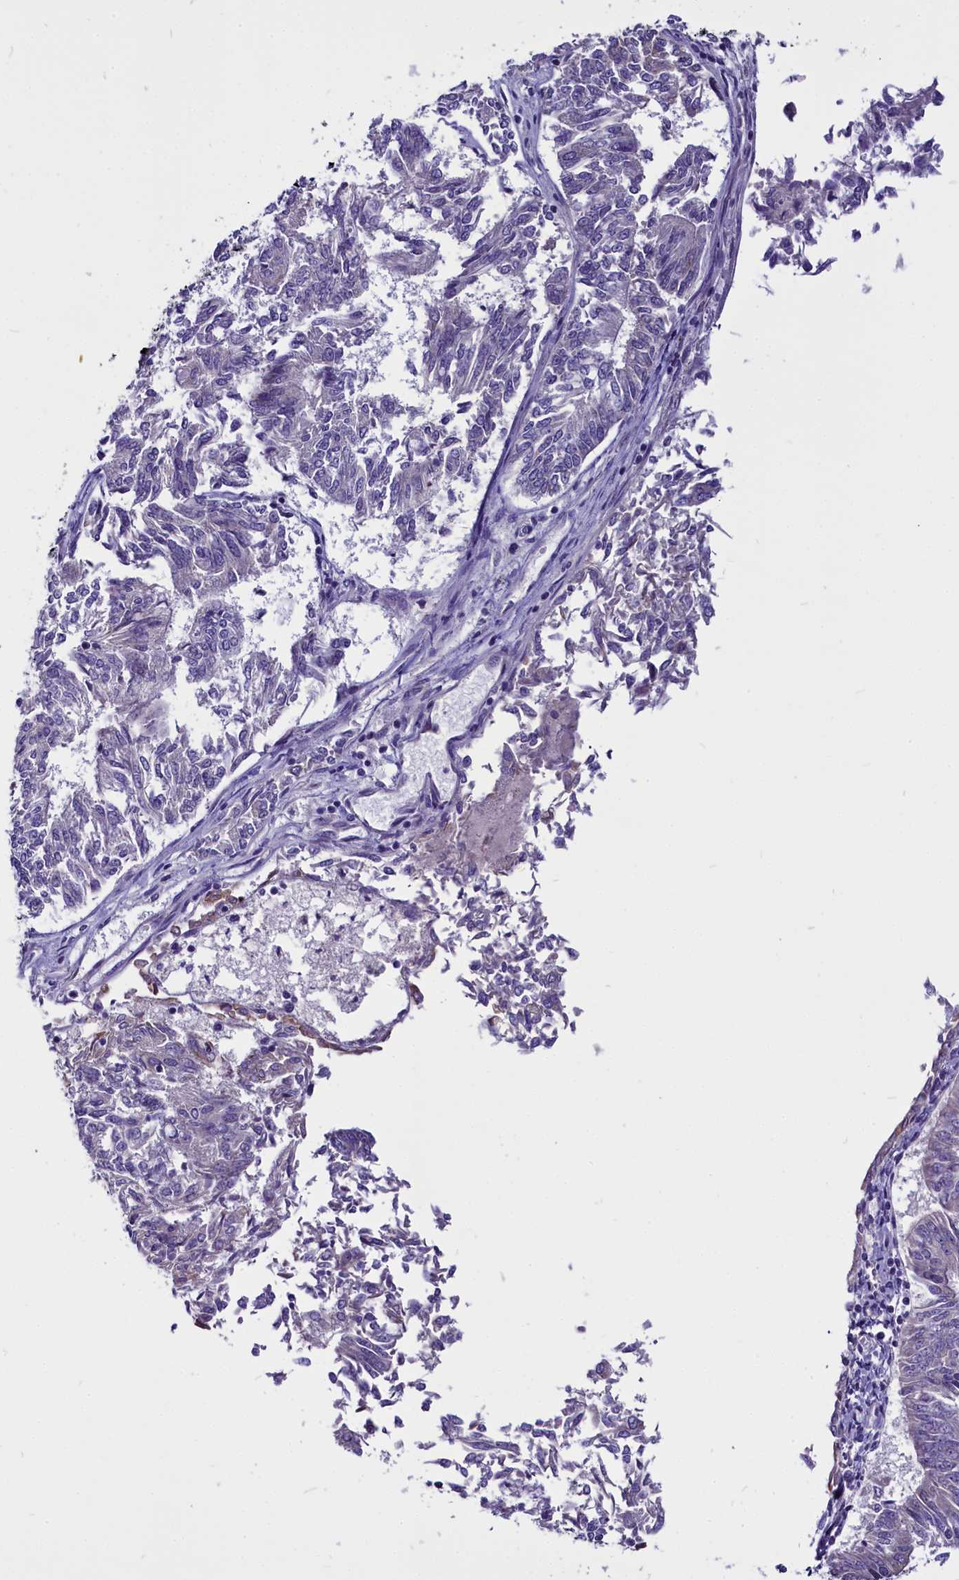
{"staining": {"intensity": "negative", "quantity": "none", "location": "none"}, "tissue": "endometrial cancer", "cell_type": "Tumor cells", "image_type": "cancer", "snomed": [{"axis": "morphology", "description": "Adenocarcinoma, NOS"}, {"axis": "topography", "description": "Endometrium"}], "caption": "DAB (3,3'-diaminobenzidine) immunohistochemical staining of human adenocarcinoma (endometrial) demonstrates no significant positivity in tumor cells. Brightfield microscopy of immunohistochemistry (IHC) stained with DAB (brown) and hematoxylin (blue), captured at high magnification.", "gene": "CEP170", "patient": {"sex": "female", "age": 58}}